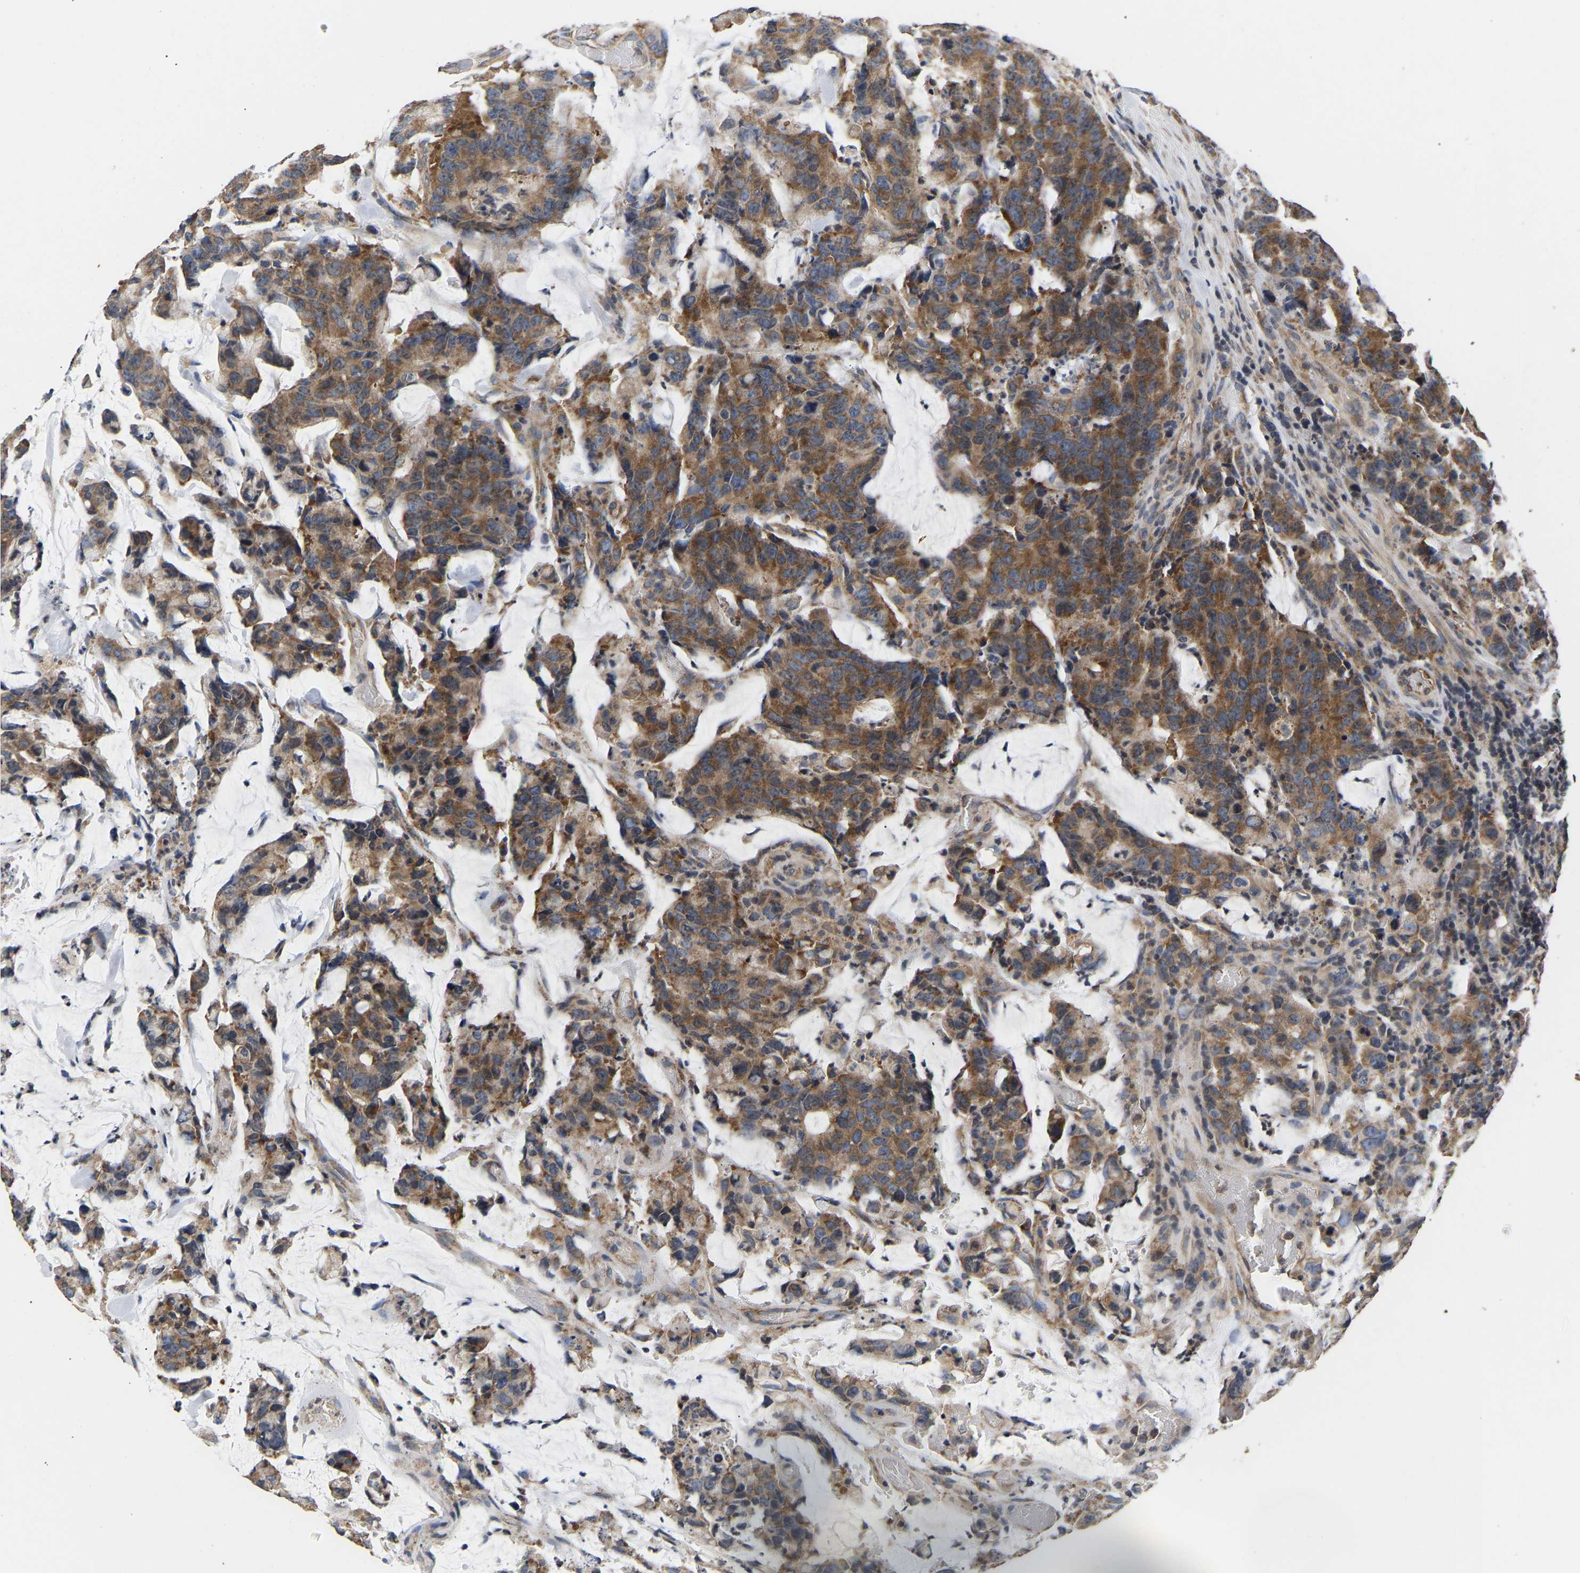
{"staining": {"intensity": "moderate", "quantity": ">75%", "location": "cytoplasmic/membranous"}, "tissue": "colorectal cancer", "cell_type": "Tumor cells", "image_type": "cancer", "snomed": [{"axis": "morphology", "description": "Adenocarcinoma, NOS"}, {"axis": "topography", "description": "Colon"}], "caption": "An IHC histopathology image of tumor tissue is shown. Protein staining in brown shows moderate cytoplasmic/membranous positivity in colorectal adenocarcinoma within tumor cells. (IHC, brightfield microscopy, high magnification).", "gene": "AIMP2", "patient": {"sex": "female", "age": 86}}